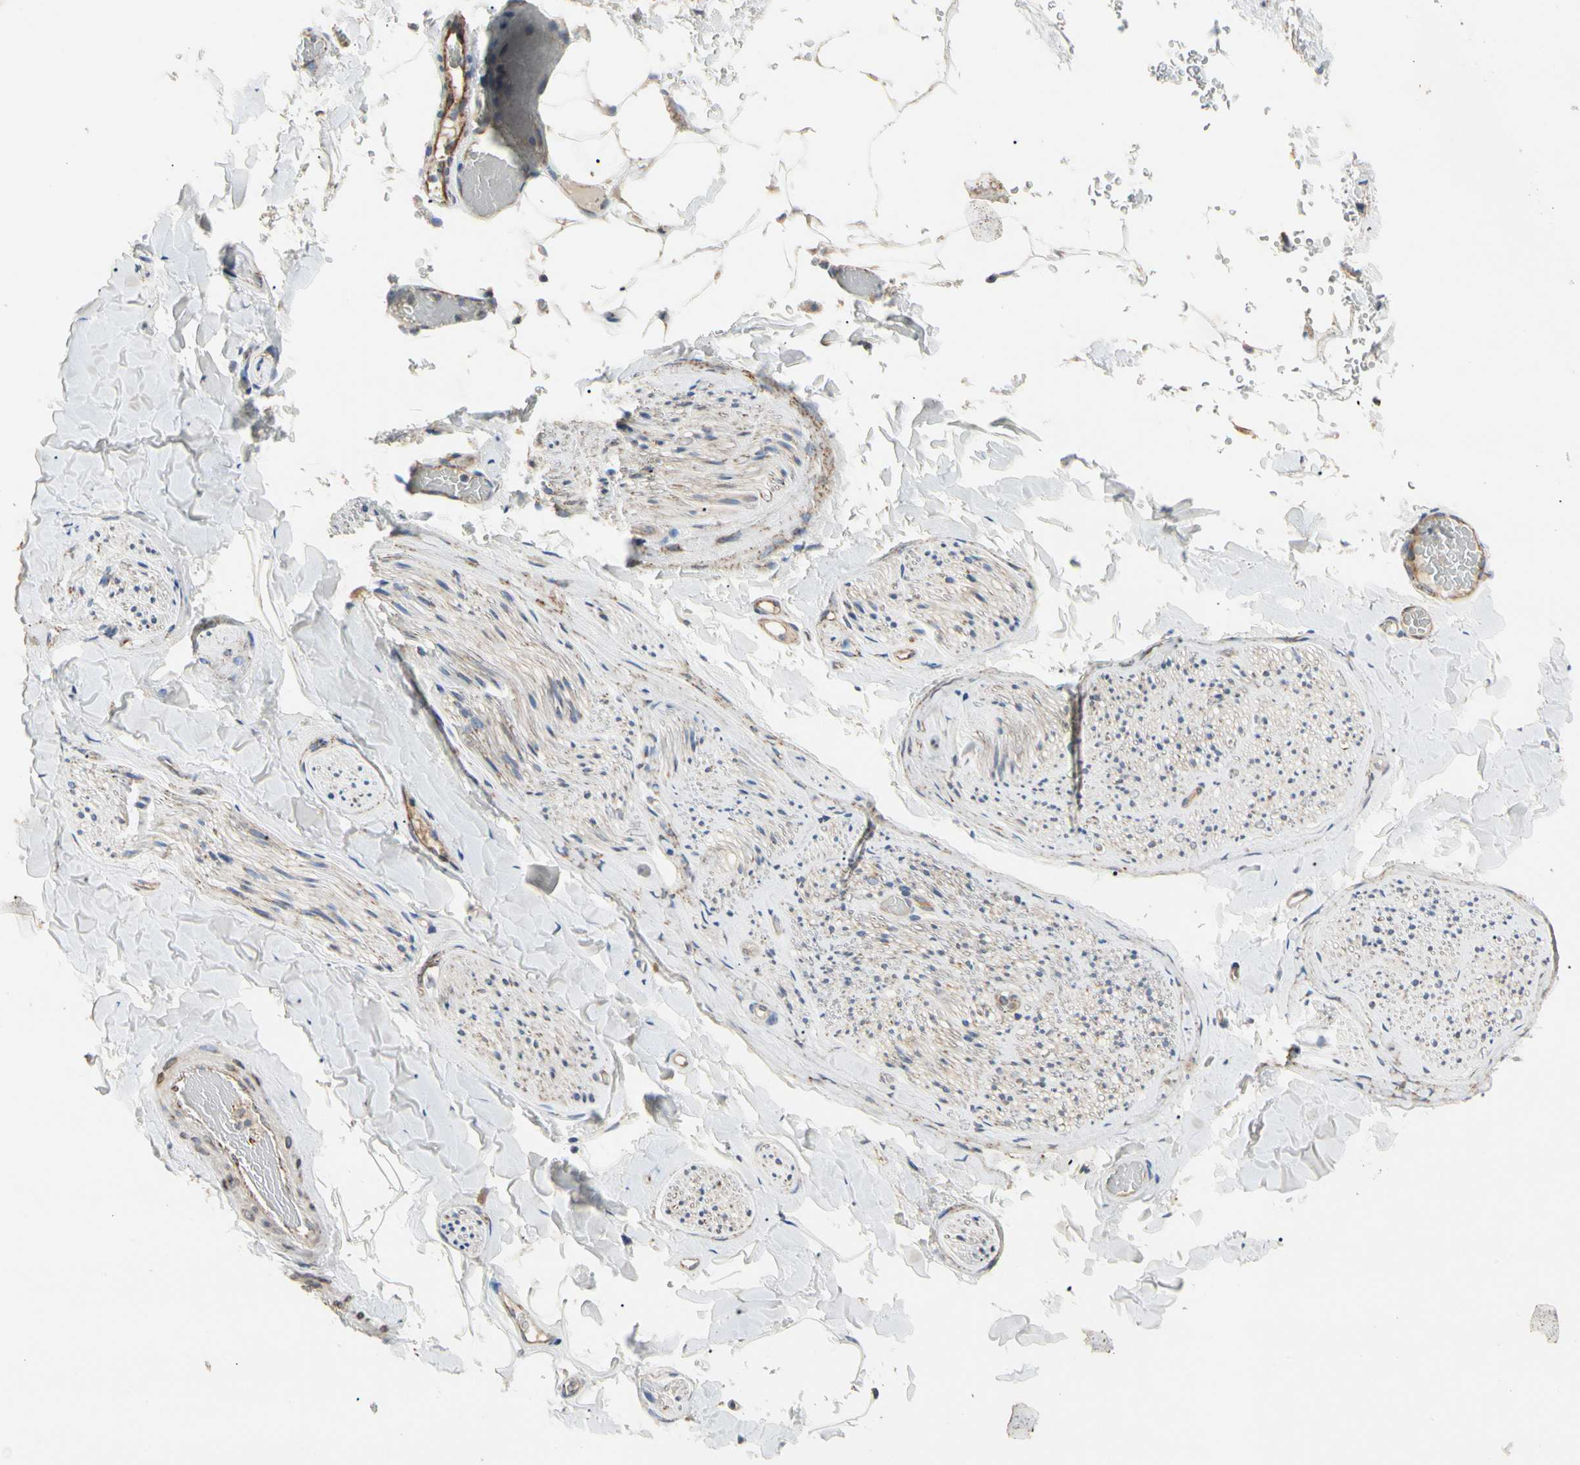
{"staining": {"intensity": "negative", "quantity": "none", "location": "none"}, "tissue": "adipose tissue", "cell_type": "Adipocytes", "image_type": "normal", "snomed": [{"axis": "morphology", "description": "Normal tissue, NOS"}, {"axis": "topography", "description": "Peripheral nerve tissue"}], "caption": "The micrograph reveals no significant positivity in adipocytes of adipose tissue. (DAB (3,3'-diaminobenzidine) IHC, high magnification).", "gene": "GPD2", "patient": {"sex": "male", "age": 70}}